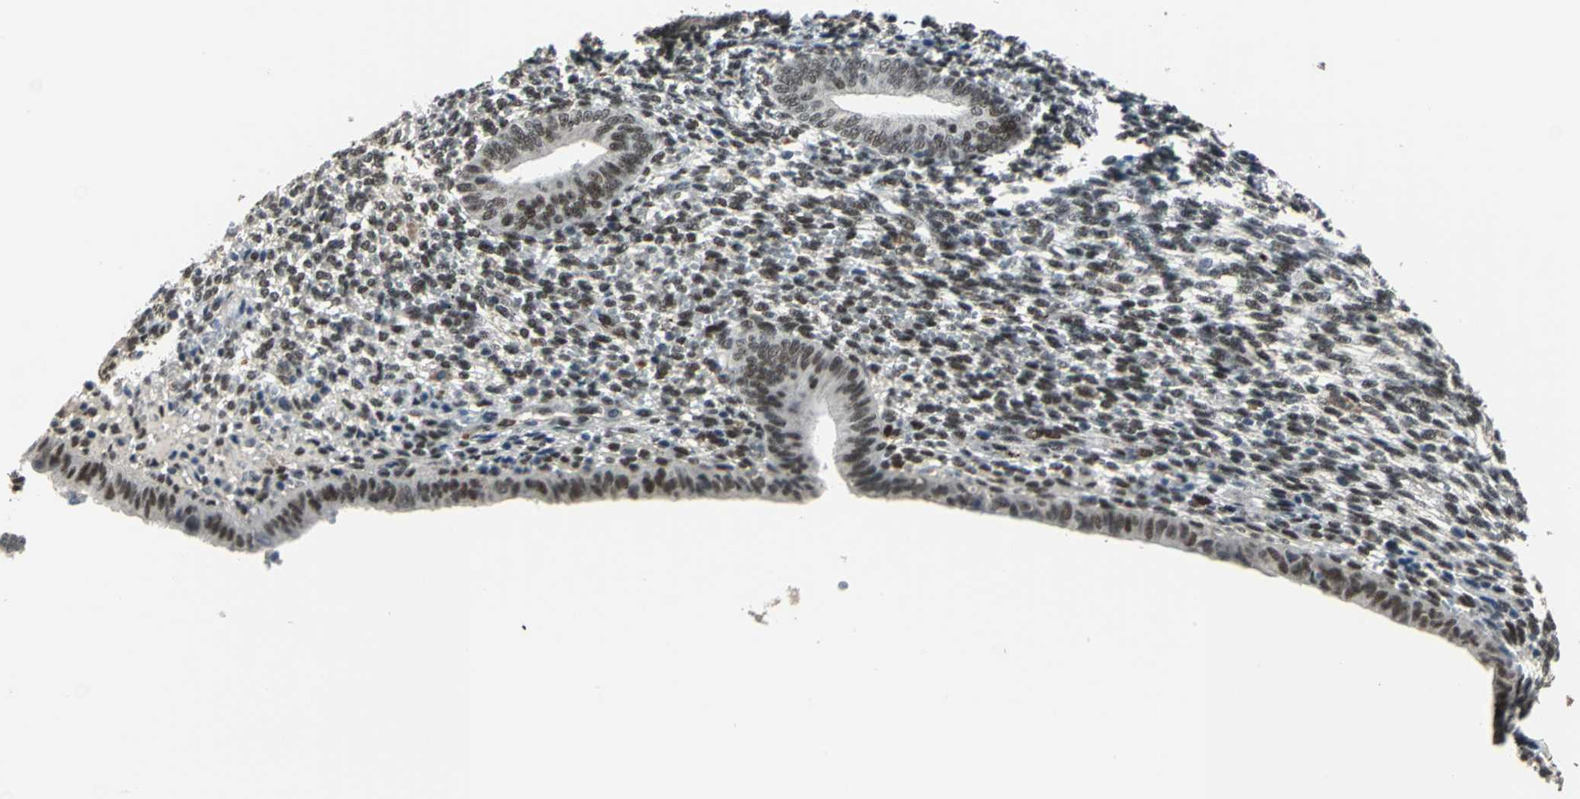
{"staining": {"intensity": "moderate", "quantity": ">75%", "location": "nuclear"}, "tissue": "endometrium", "cell_type": "Cells in endometrial stroma", "image_type": "normal", "snomed": [{"axis": "morphology", "description": "Normal tissue, NOS"}, {"axis": "topography", "description": "Endometrium"}], "caption": "DAB immunohistochemical staining of unremarkable endometrium shows moderate nuclear protein staining in approximately >75% of cells in endometrial stroma. (IHC, brightfield microscopy, high magnification).", "gene": "ELF2", "patient": {"sex": "female", "age": 57}}